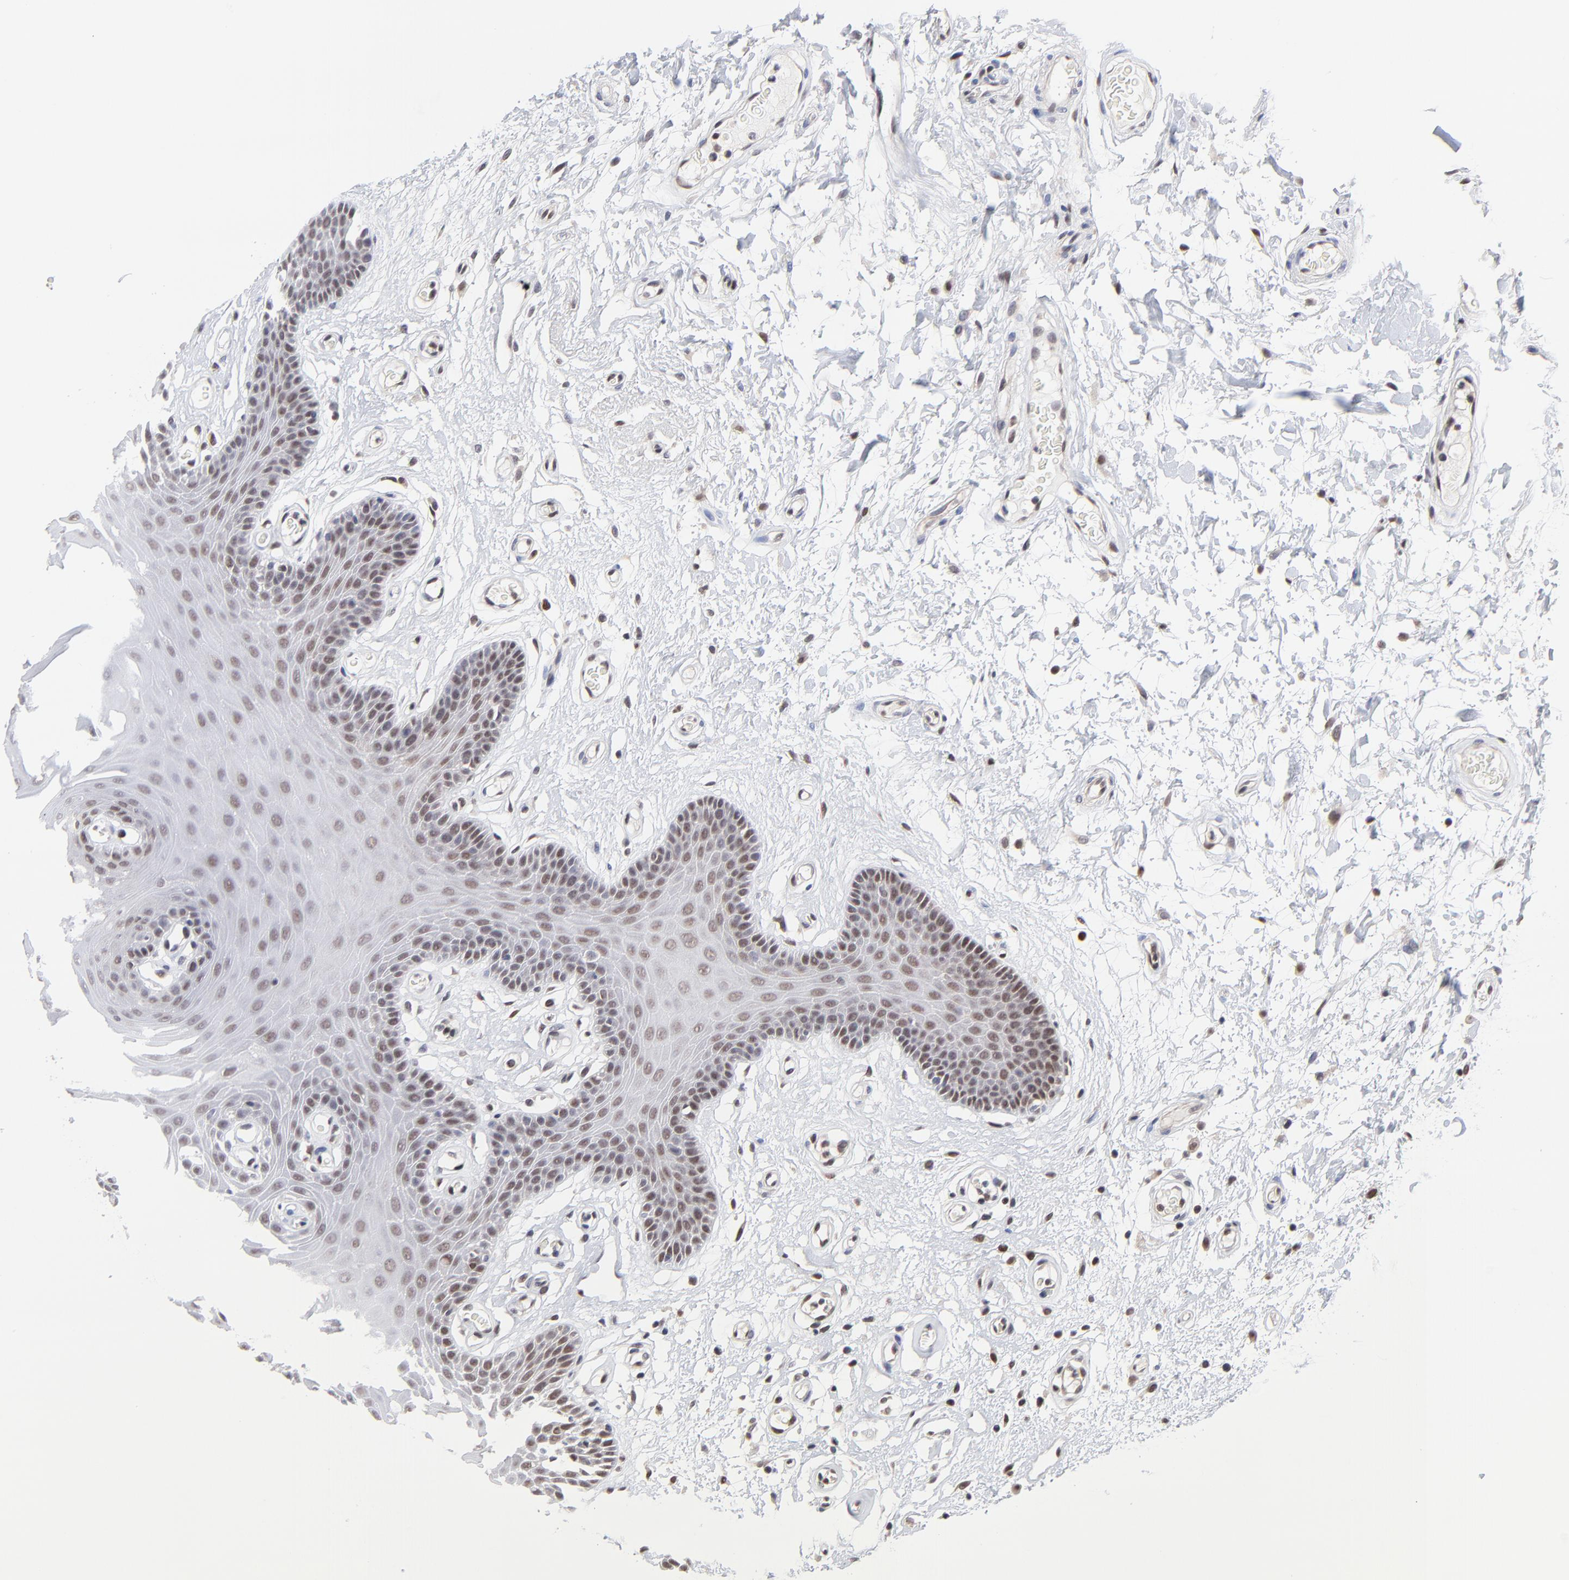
{"staining": {"intensity": "moderate", "quantity": ">75%", "location": "nuclear"}, "tissue": "oral mucosa", "cell_type": "Squamous epithelial cells", "image_type": "normal", "snomed": [{"axis": "morphology", "description": "Normal tissue, NOS"}, {"axis": "morphology", "description": "Squamous cell carcinoma, NOS"}, {"axis": "topography", "description": "Skeletal muscle"}, {"axis": "topography", "description": "Oral tissue"}, {"axis": "topography", "description": "Head-Neck"}], "caption": "Squamous epithelial cells exhibit medium levels of moderate nuclear positivity in approximately >75% of cells in normal oral mucosa.", "gene": "DSN1", "patient": {"sex": "male", "age": 71}}